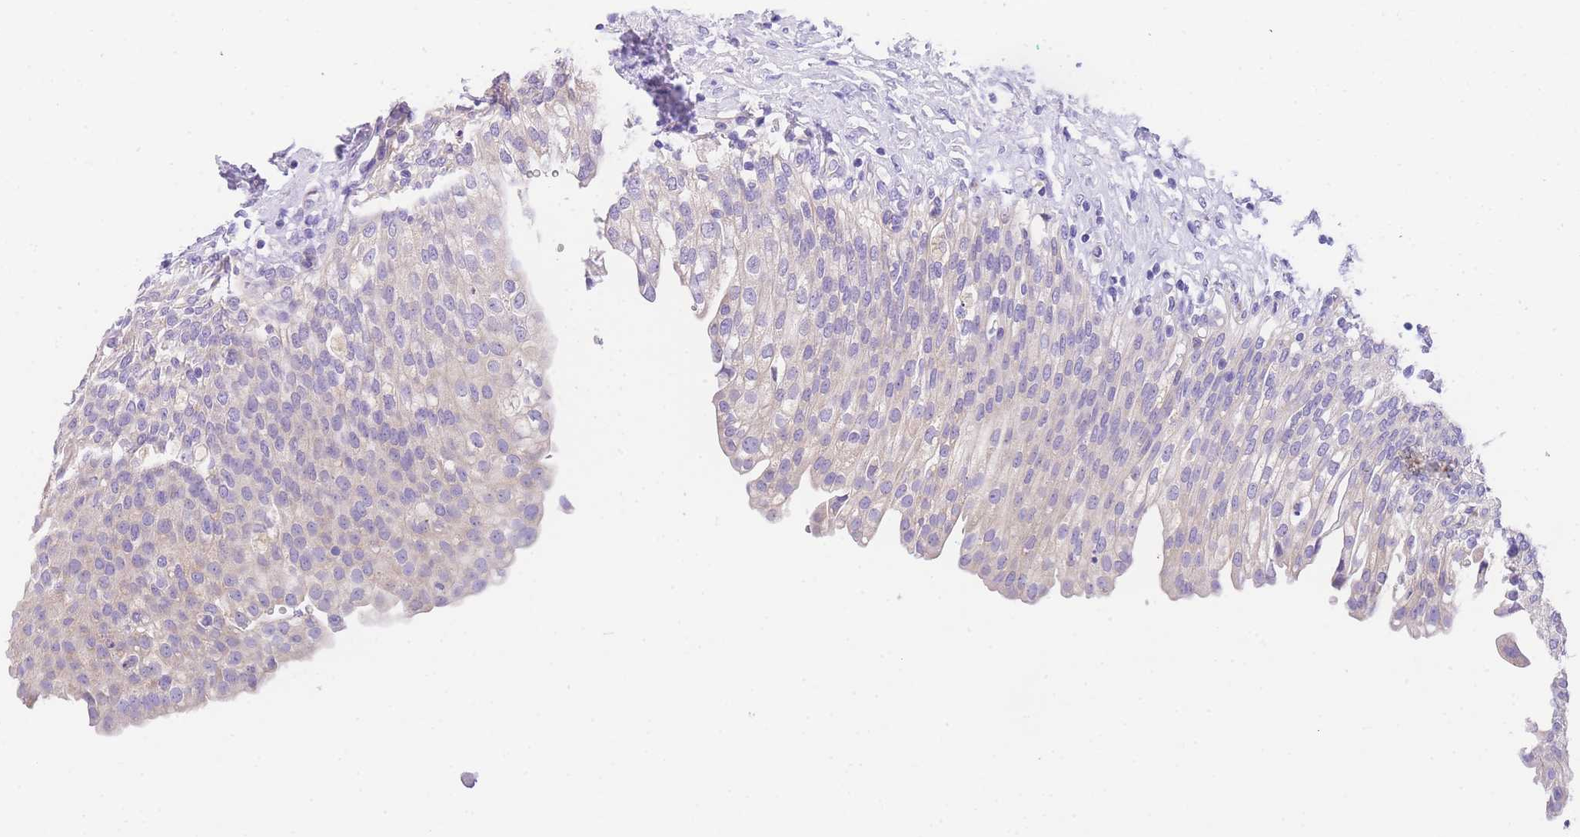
{"staining": {"intensity": "negative", "quantity": "none", "location": "none"}, "tissue": "urinary bladder", "cell_type": "Urothelial cells", "image_type": "normal", "snomed": [{"axis": "morphology", "description": "Urothelial carcinoma, High grade"}, {"axis": "topography", "description": "Urinary bladder"}], "caption": "Immunohistochemical staining of unremarkable urinary bladder displays no significant positivity in urothelial cells. The staining is performed using DAB (3,3'-diaminobenzidine) brown chromogen with nuclei counter-stained in using hematoxylin.", "gene": "EPN2", "patient": {"sex": "male", "age": 46}}